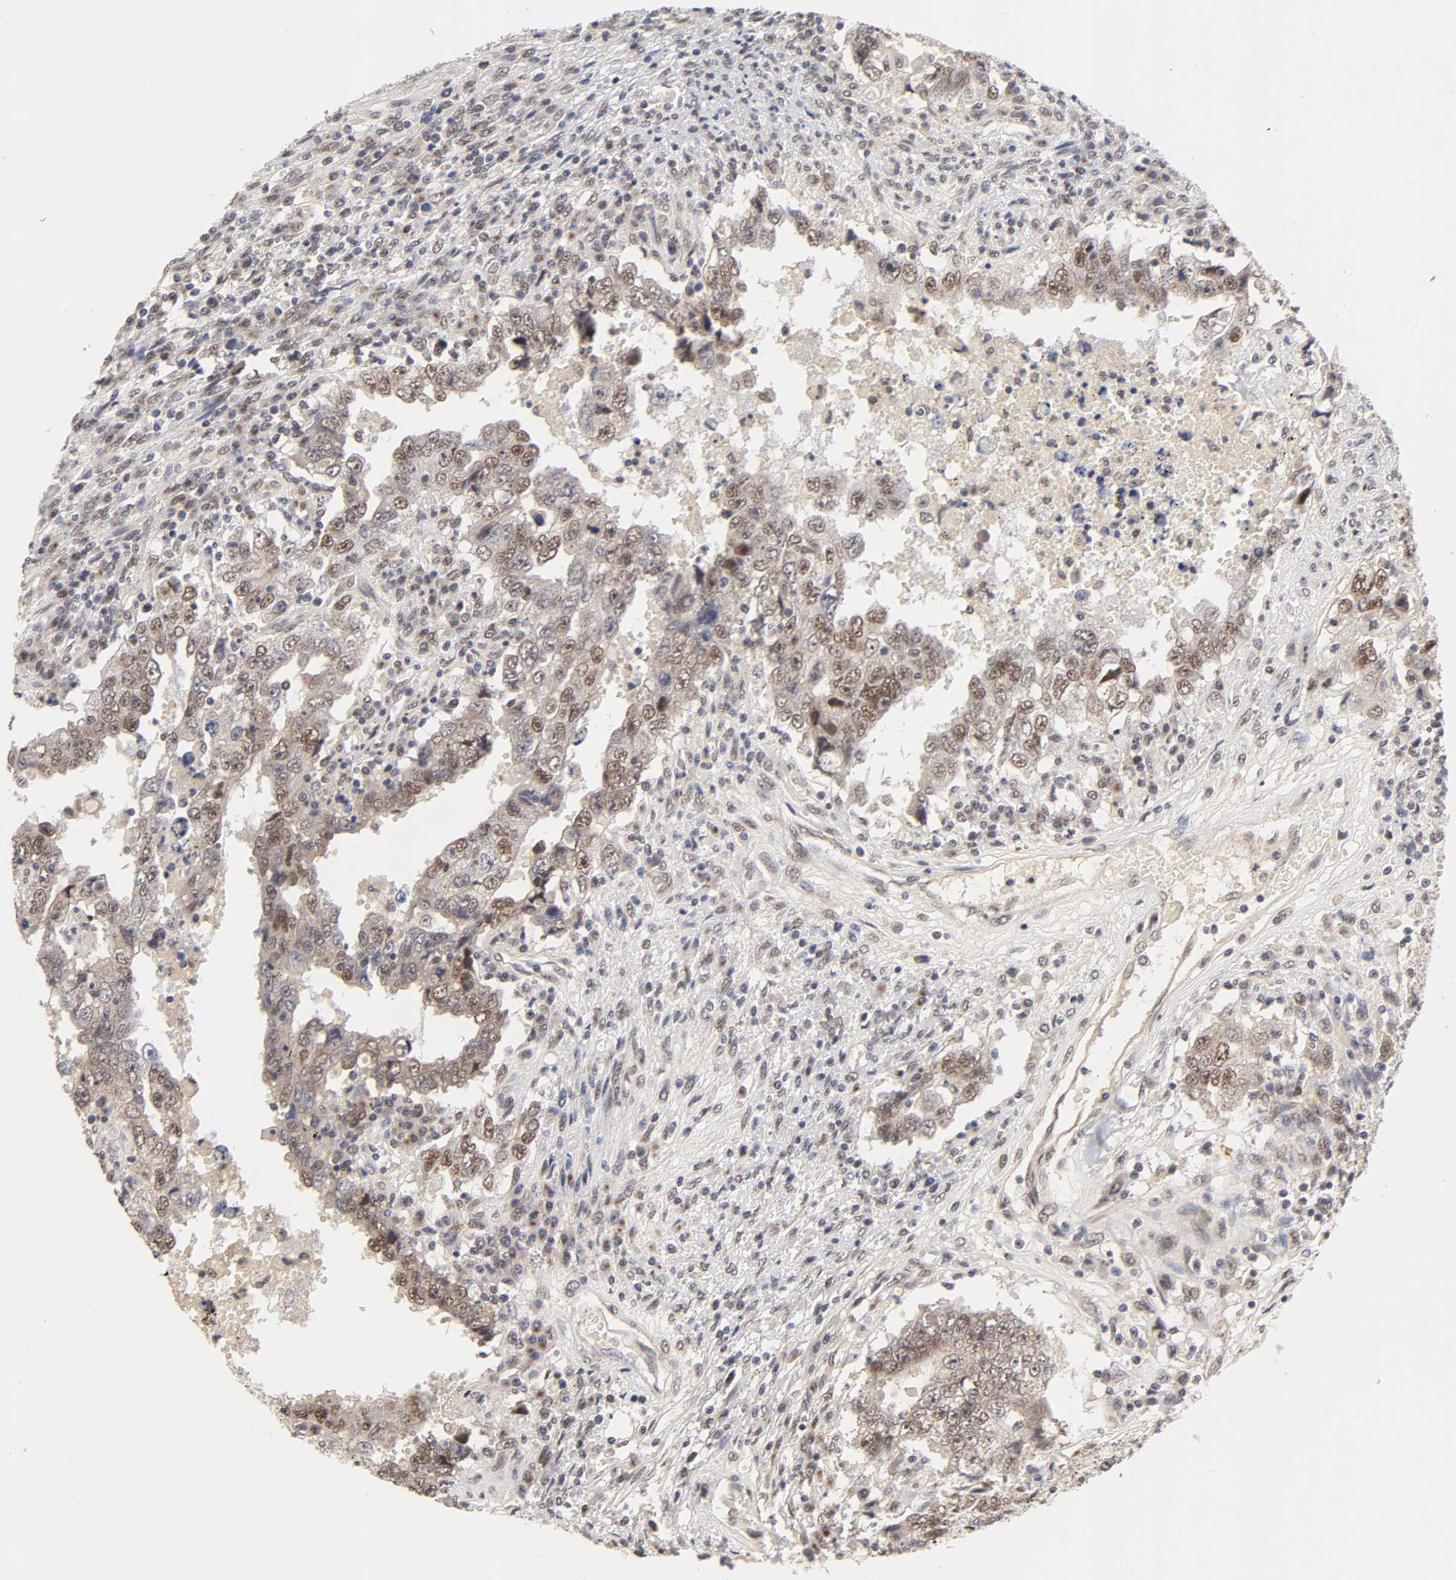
{"staining": {"intensity": "moderate", "quantity": ">75%", "location": "nuclear"}, "tissue": "testis cancer", "cell_type": "Tumor cells", "image_type": "cancer", "snomed": [{"axis": "morphology", "description": "Carcinoma, Embryonal, NOS"}, {"axis": "topography", "description": "Testis"}], "caption": "A histopathology image showing moderate nuclear positivity in about >75% of tumor cells in embryonal carcinoma (testis), as visualized by brown immunohistochemical staining.", "gene": "EP300", "patient": {"sex": "male", "age": 26}}